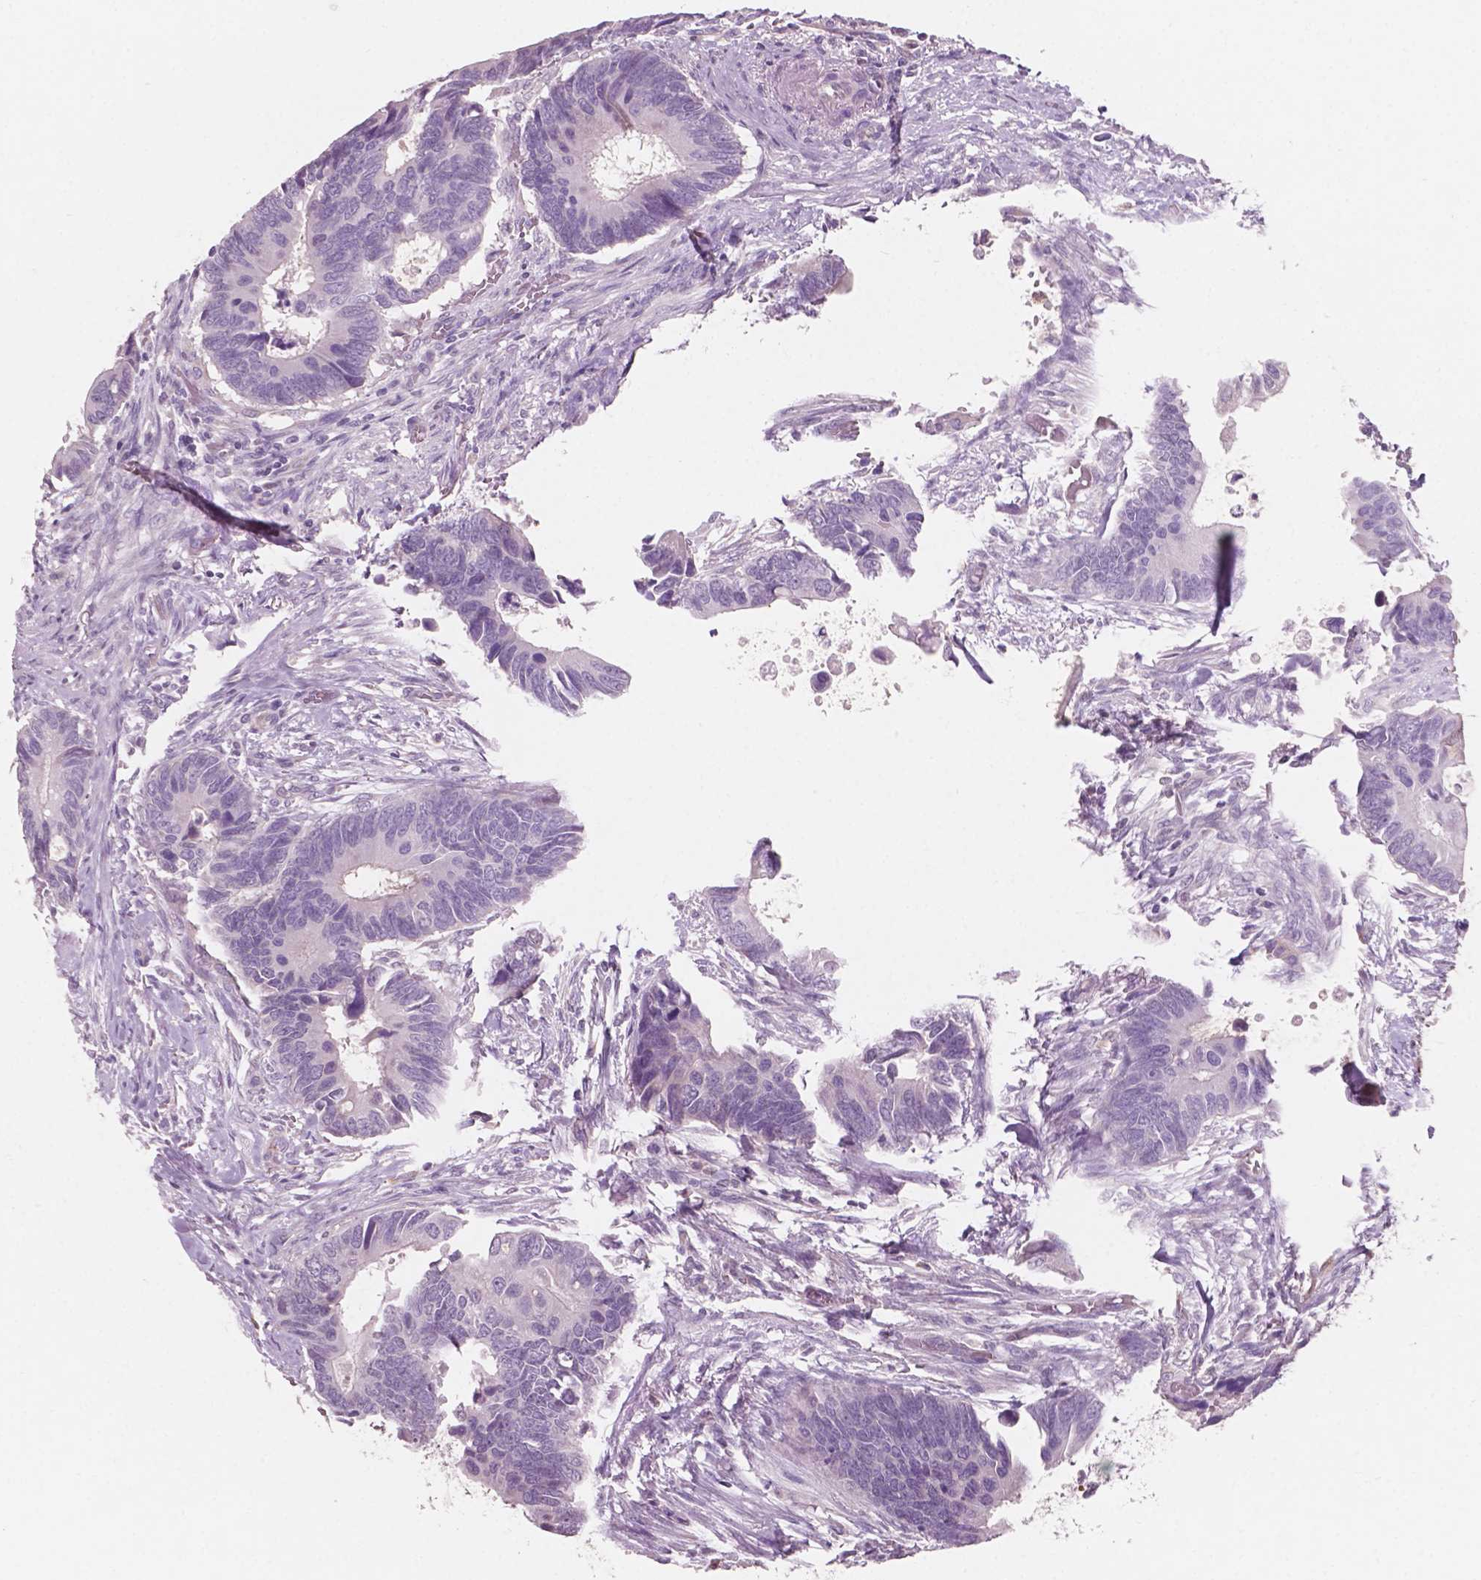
{"staining": {"intensity": "negative", "quantity": "none", "location": "none"}, "tissue": "colorectal cancer", "cell_type": "Tumor cells", "image_type": "cancer", "snomed": [{"axis": "morphology", "description": "Adenocarcinoma, NOS"}, {"axis": "topography", "description": "Colon"}], "caption": "Human colorectal cancer stained for a protein using immunohistochemistry shows no staining in tumor cells.", "gene": "AWAT1", "patient": {"sex": "male", "age": 49}}